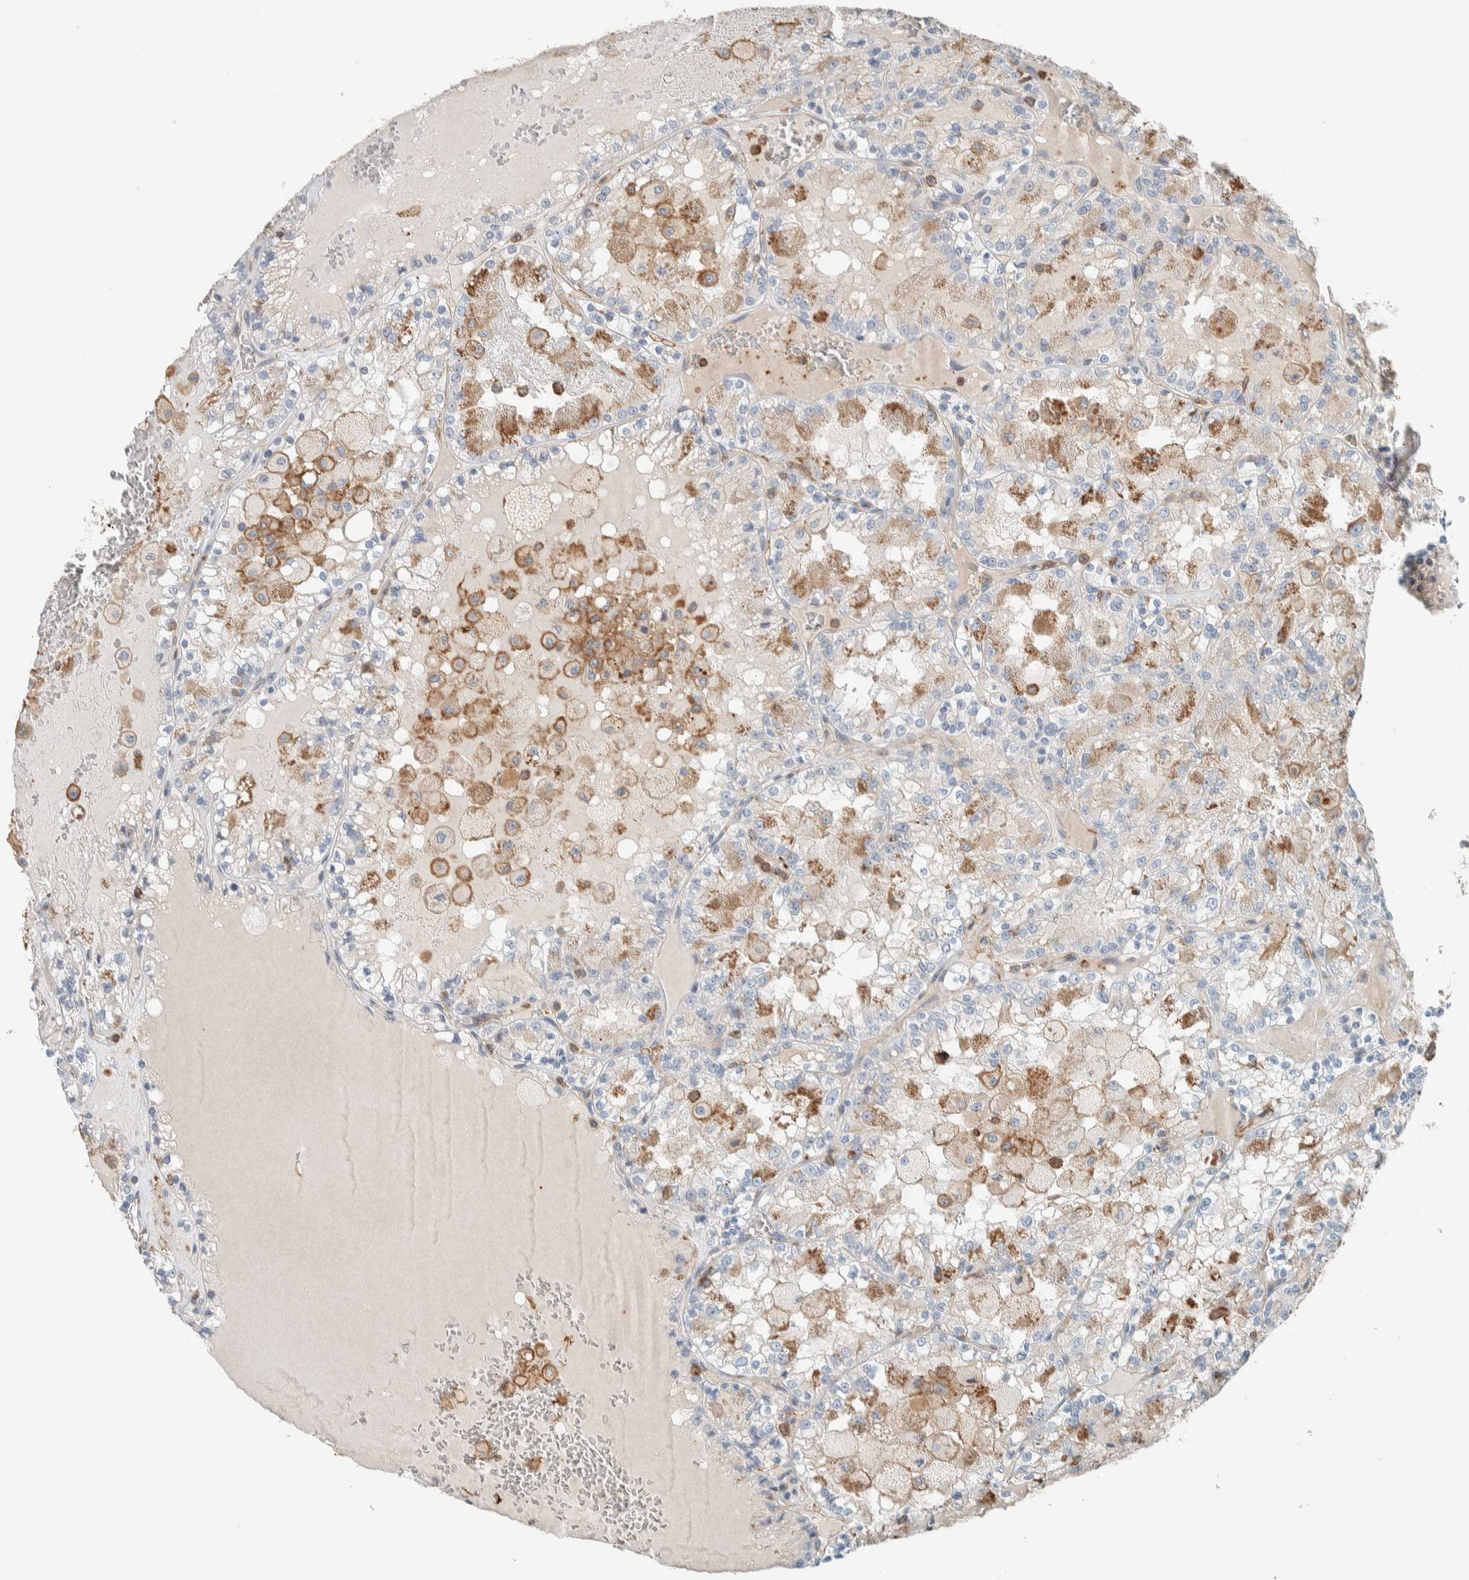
{"staining": {"intensity": "negative", "quantity": "none", "location": "none"}, "tissue": "renal cancer", "cell_type": "Tumor cells", "image_type": "cancer", "snomed": [{"axis": "morphology", "description": "Adenocarcinoma, NOS"}, {"axis": "topography", "description": "Kidney"}], "caption": "This image is of adenocarcinoma (renal) stained with immunohistochemistry to label a protein in brown with the nuclei are counter-stained blue. There is no staining in tumor cells.", "gene": "CTBP2", "patient": {"sex": "female", "age": 56}}